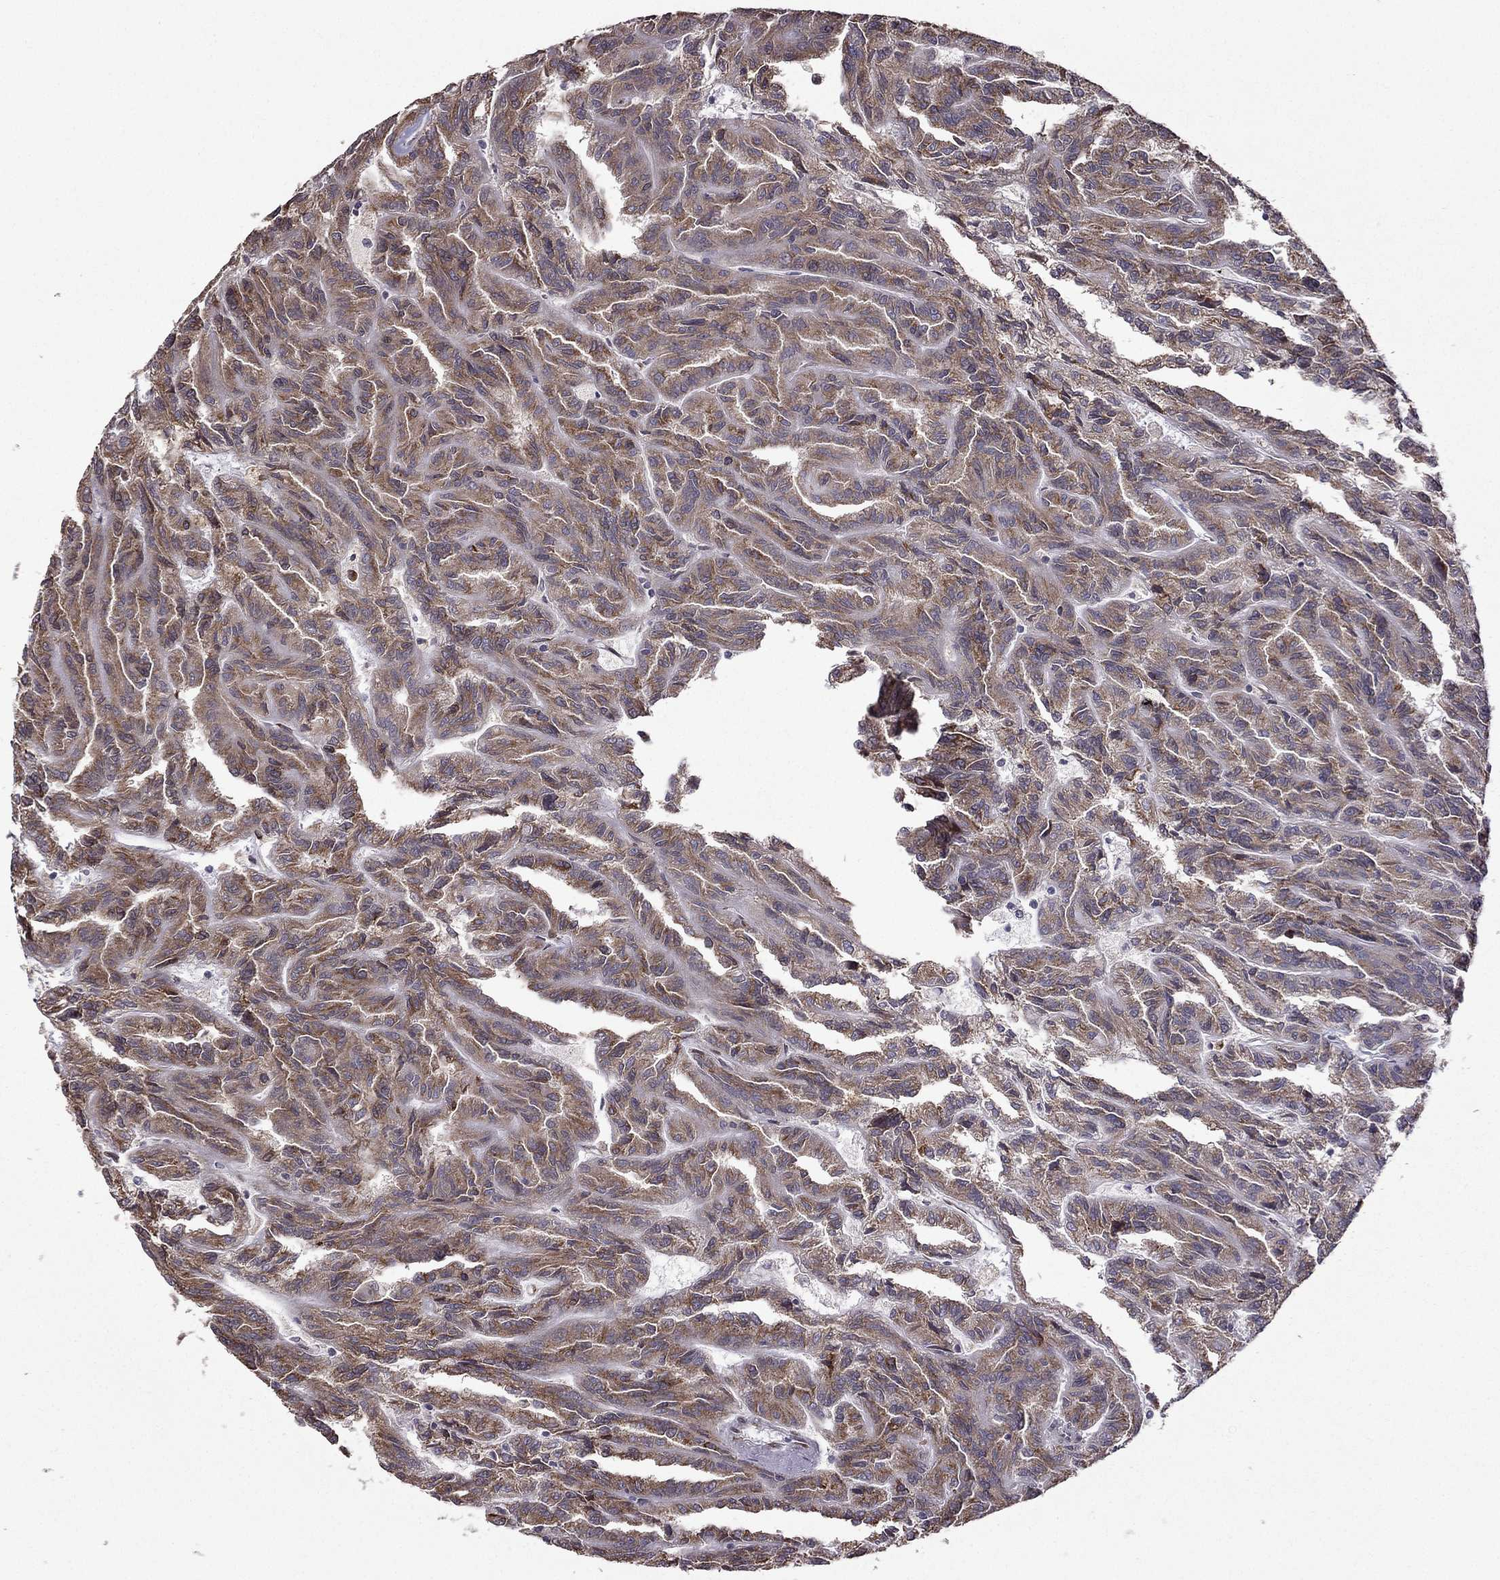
{"staining": {"intensity": "moderate", "quantity": ">75%", "location": "cytoplasmic/membranous"}, "tissue": "renal cancer", "cell_type": "Tumor cells", "image_type": "cancer", "snomed": [{"axis": "morphology", "description": "Adenocarcinoma, NOS"}, {"axis": "topography", "description": "Kidney"}], "caption": "Protein expression analysis of adenocarcinoma (renal) demonstrates moderate cytoplasmic/membranous staining in approximately >75% of tumor cells.", "gene": "IKBIP", "patient": {"sex": "male", "age": 79}}